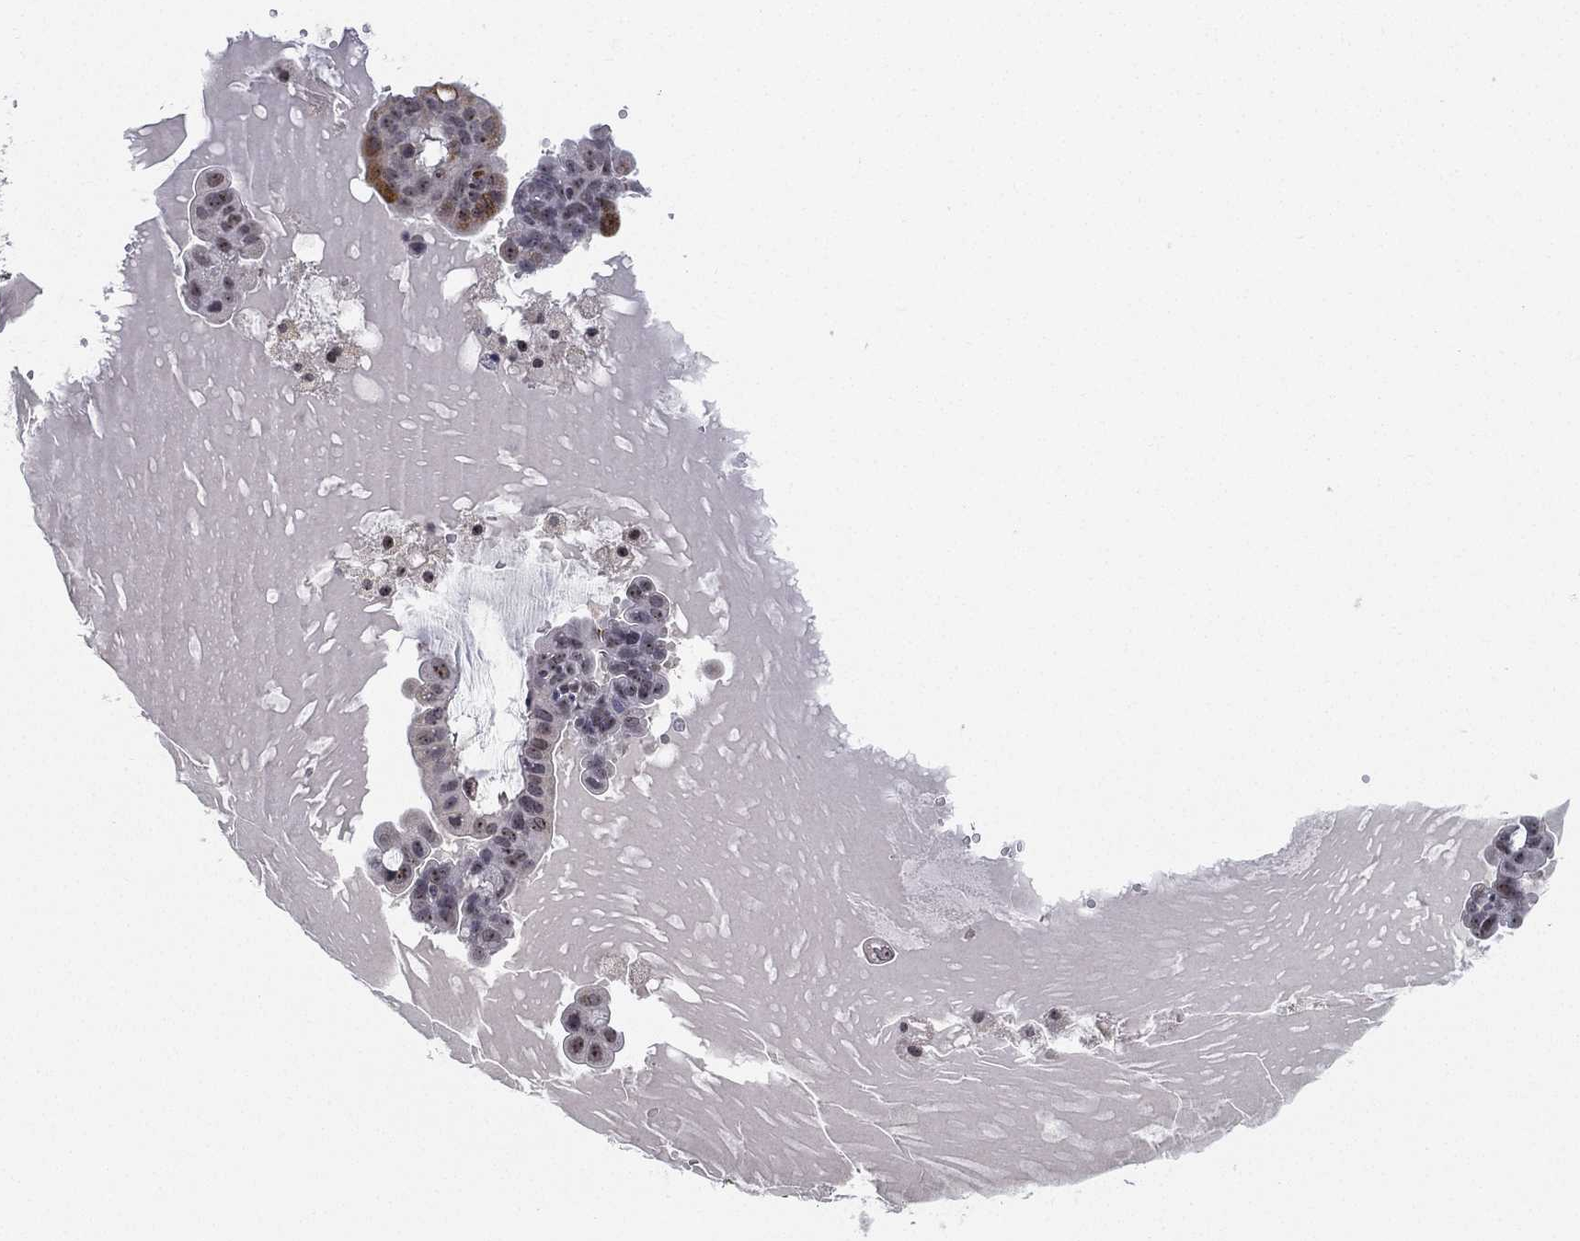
{"staining": {"intensity": "negative", "quantity": "none", "location": "none"}, "tissue": "ovarian cancer", "cell_type": "Tumor cells", "image_type": "cancer", "snomed": [{"axis": "morphology", "description": "Cystadenocarcinoma, mucinous, NOS"}, {"axis": "topography", "description": "Ovary"}], "caption": "IHC histopathology image of human mucinous cystadenocarcinoma (ovarian) stained for a protein (brown), which demonstrates no expression in tumor cells.", "gene": "PPP1R16B", "patient": {"sex": "female", "age": 63}}